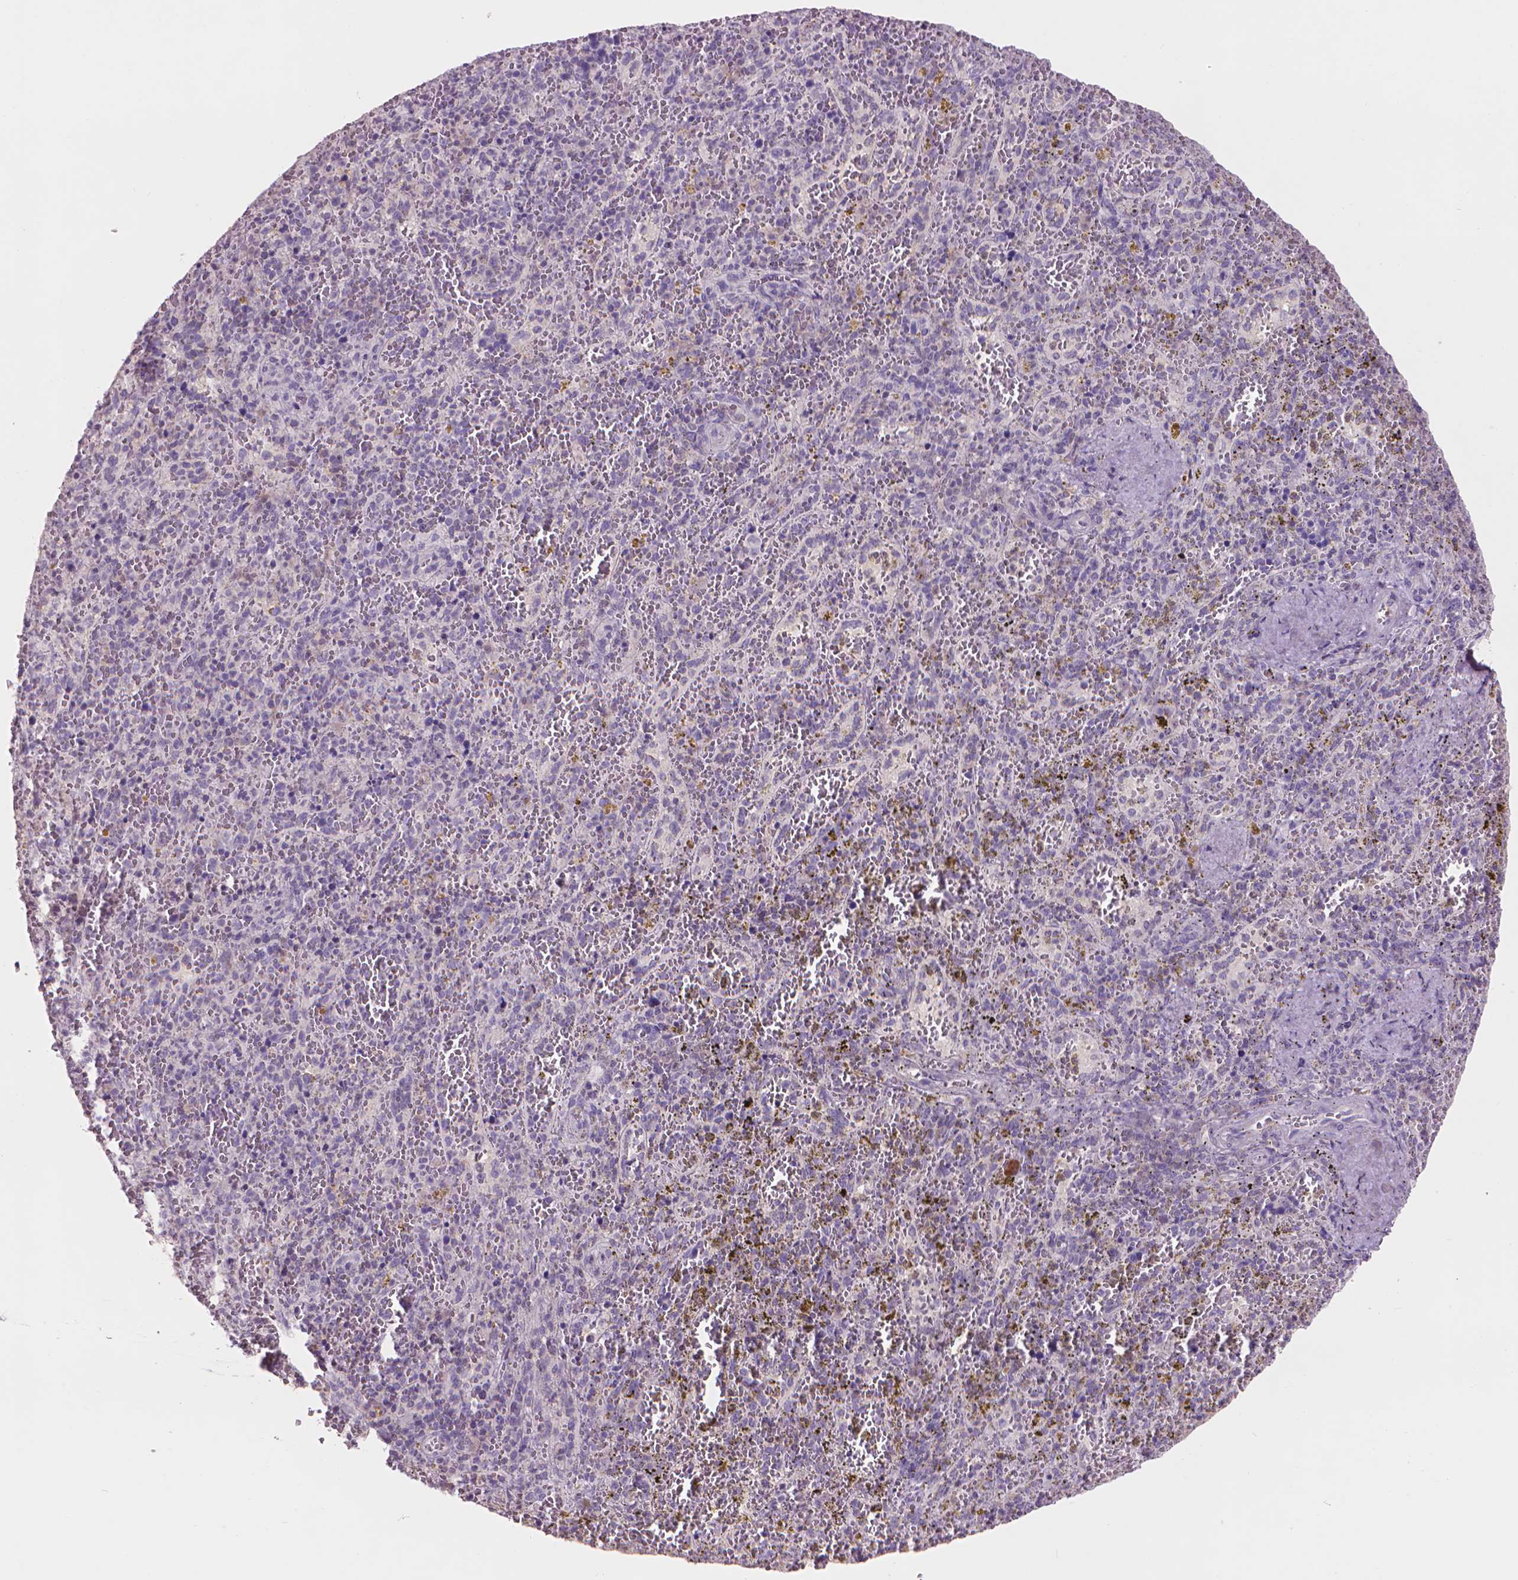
{"staining": {"intensity": "negative", "quantity": "none", "location": "none"}, "tissue": "spleen", "cell_type": "Cells in red pulp", "image_type": "normal", "snomed": [{"axis": "morphology", "description": "Normal tissue, NOS"}, {"axis": "topography", "description": "Spleen"}], "caption": "Spleen was stained to show a protein in brown. There is no significant staining in cells in red pulp. The staining was performed using DAB to visualize the protein expression in brown, while the nuclei were stained in blue with hematoxylin (Magnification: 20x).", "gene": "ENO2", "patient": {"sex": "female", "age": 50}}